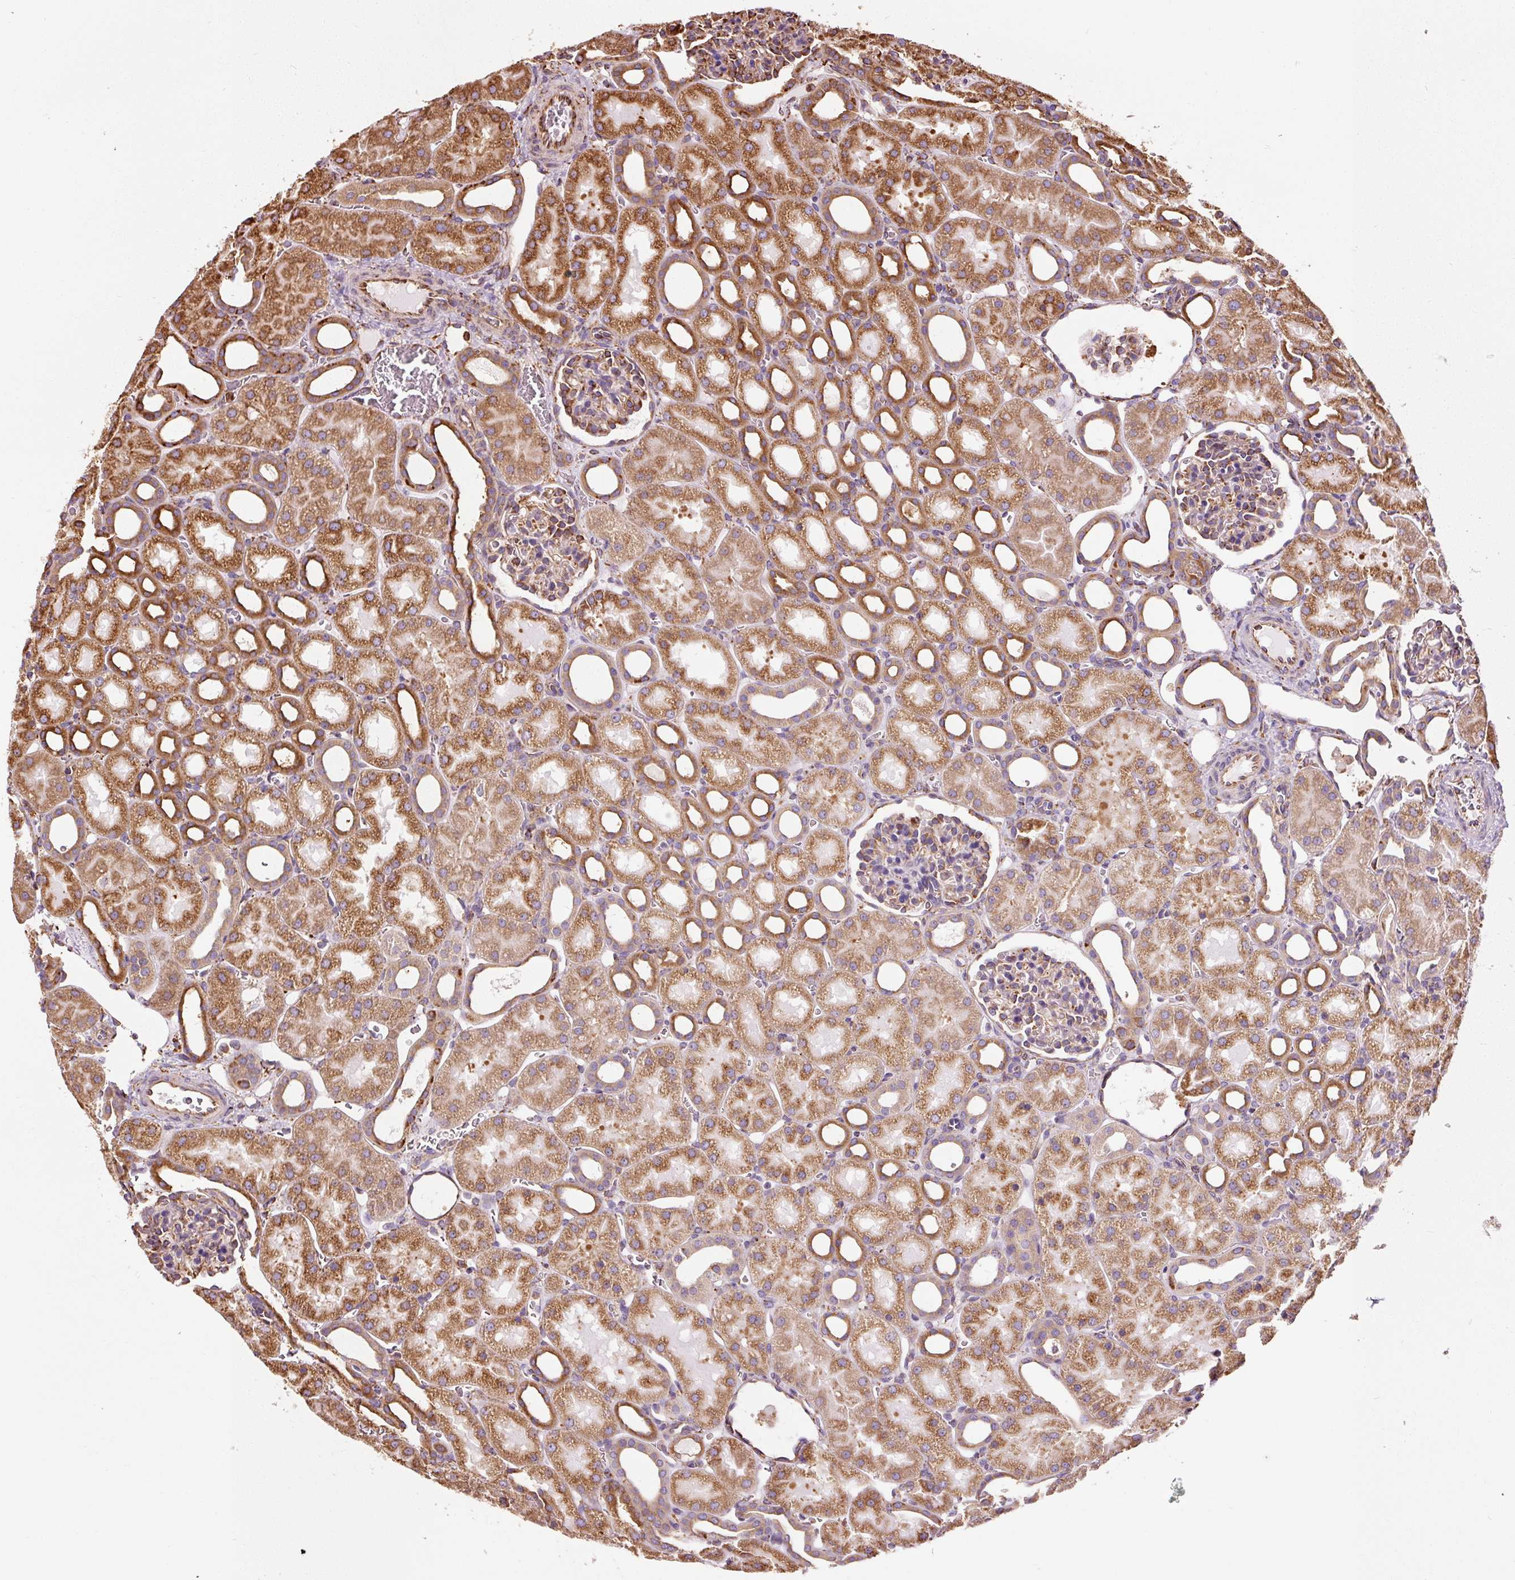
{"staining": {"intensity": "strong", "quantity": "25%-75%", "location": "cytoplasmic/membranous"}, "tissue": "kidney", "cell_type": "Cells in glomeruli", "image_type": "normal", "snomed": [{"axis": "morphology", "description": "Normal tissue, NOS"}, {"axis": "topography", "description": "Kidney"}], "caption": "Approximately 25%-75% of cells in glomeruli in unremarkable human kidney demonstrate strong cytoplasmic/membranous protein staining as visualized by brown immunohistochemical staining.", "gene": "ENSG00000256500", "patient": {"sex": "male", "age": 2}}